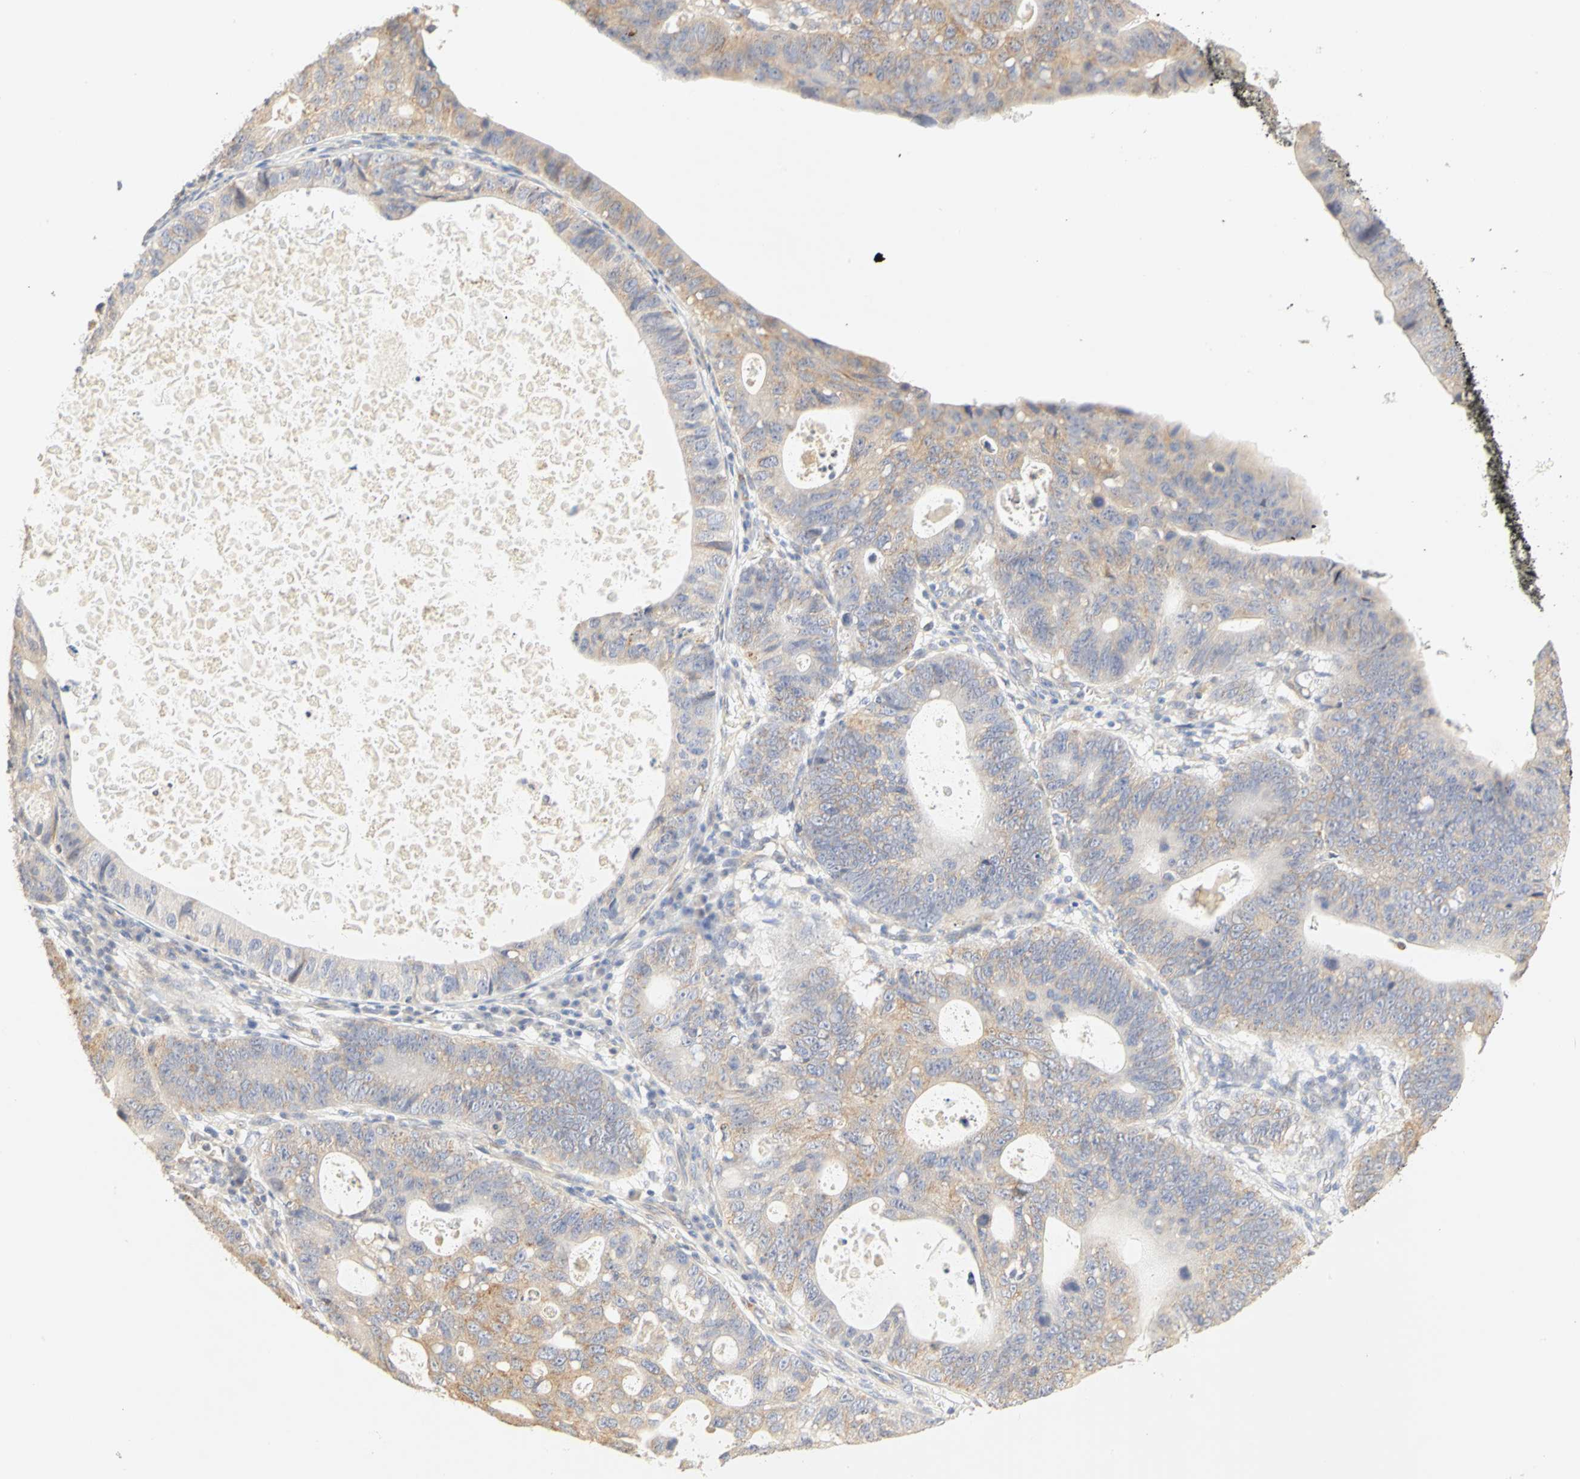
{"staining": {"intensity": "moderate", "quantity": ">75%", "location": "cytoplasmic/membranous"}, "tissue": "stomach cancer", "cell_type": "Tumor cells", "image_type": "cancer", "snomed": [{"axis": "morphology", "description": "Adenocarcinoma, NOS"}, {"axis": "topography", "description": "Stomach"}], "caption": "A brown stain labels moderate cytoplasmic/membranous expression of a protein in stomach adenocarcinoma tumor cells.", "gene": "GNRH2", "patient": {"sex": "male", "age": 59}}